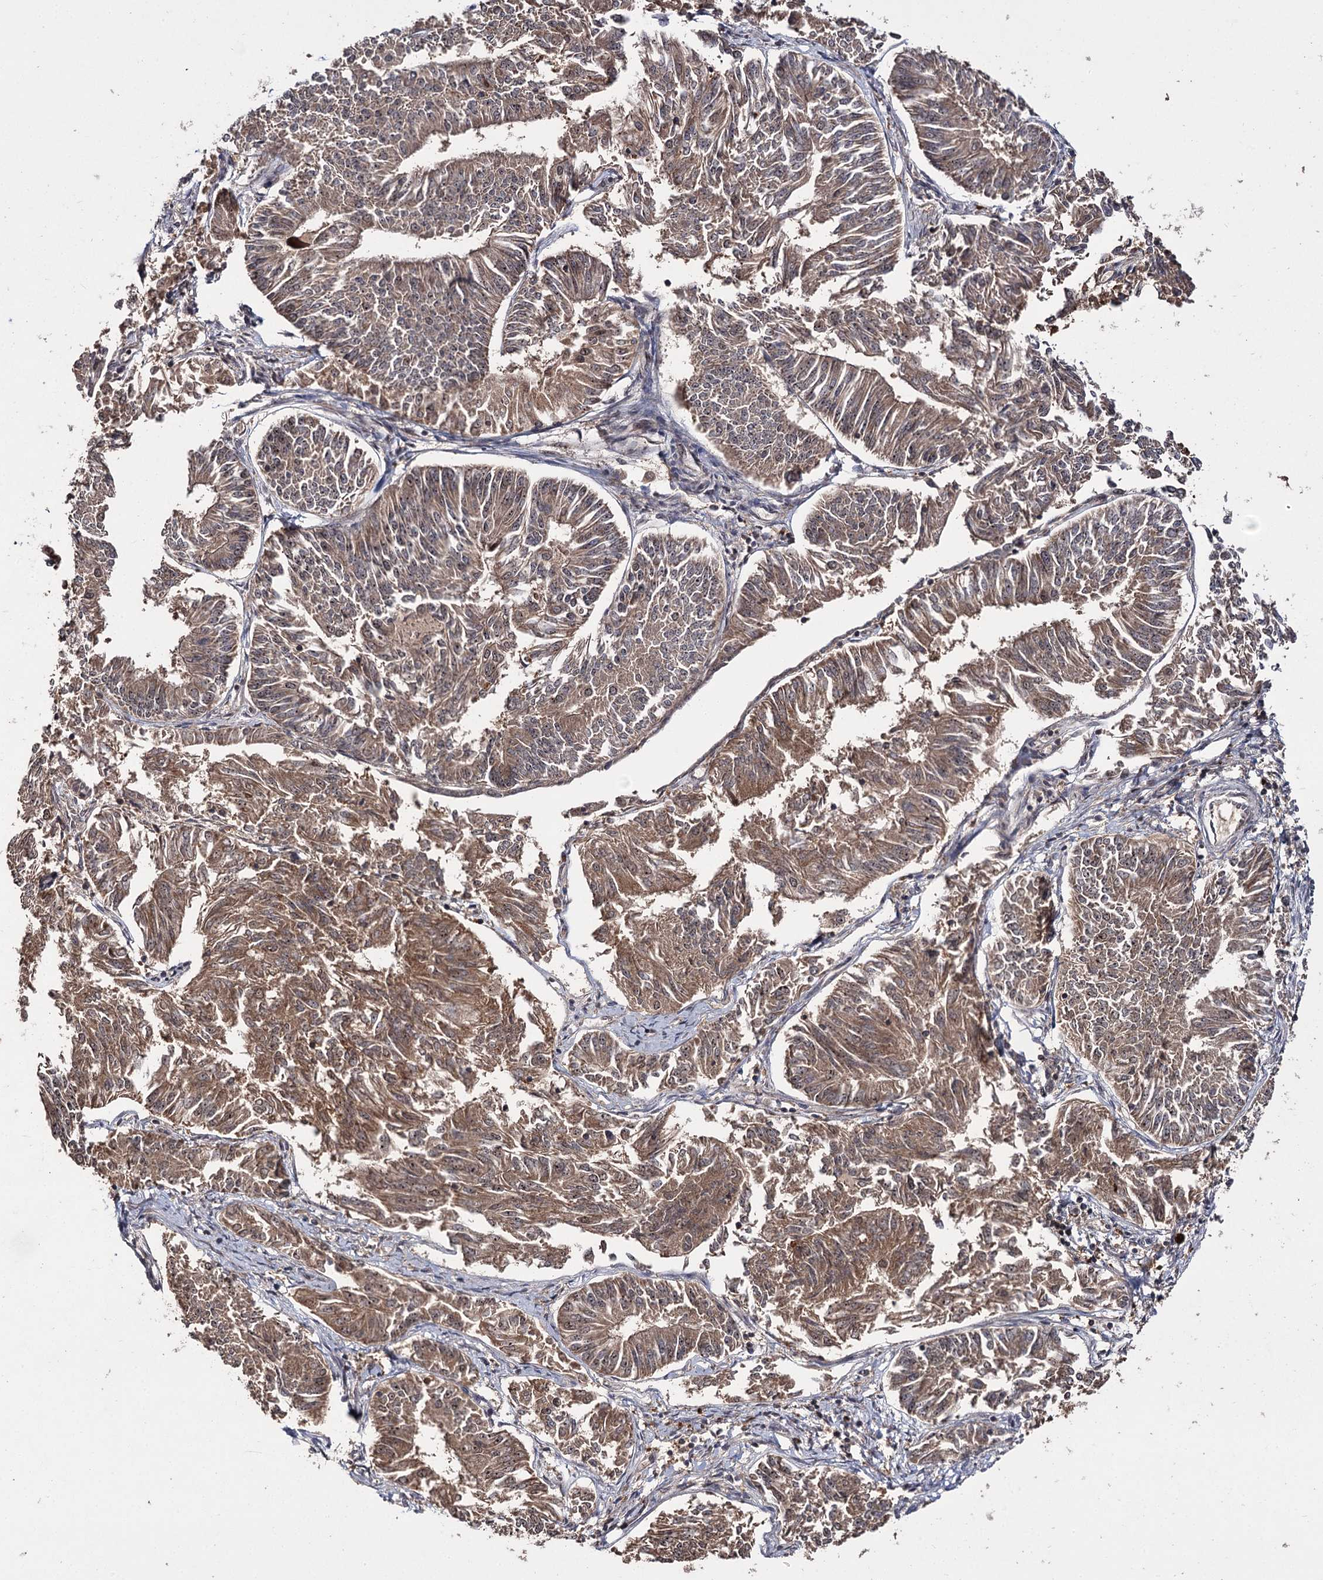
{"staining": {"intensity": "moderate", "quantity": ">75%", "location": "cytoplasmic/membranous,nuclear"}, "tissue": "endometrial cancer", "cell_type": "Tumor cells", "image_type": "cancer", "snomed": [{"axis": "morphology", "description": "Adenocarcinoma, NOS"}, {"axis": "topography", "description": "Endometrium"}], "caption": "Immunohistochemistry staining of endometrial adenocarcinoma, which exhibits medium levels of moderate cytoplasmic/membranous and nuclear expression in approximately >75% of tumor cells indicating moderate cytoplasmic/membranous and nuclear protein staining. The staining was performed using DAB (3,3'-diaminobenzidine) (brown) for protein detection and nuclei were counterstained in hematoxylin (blue).", "gene": "MKNK2", "patient": {"sex": "female", "age": 58}}